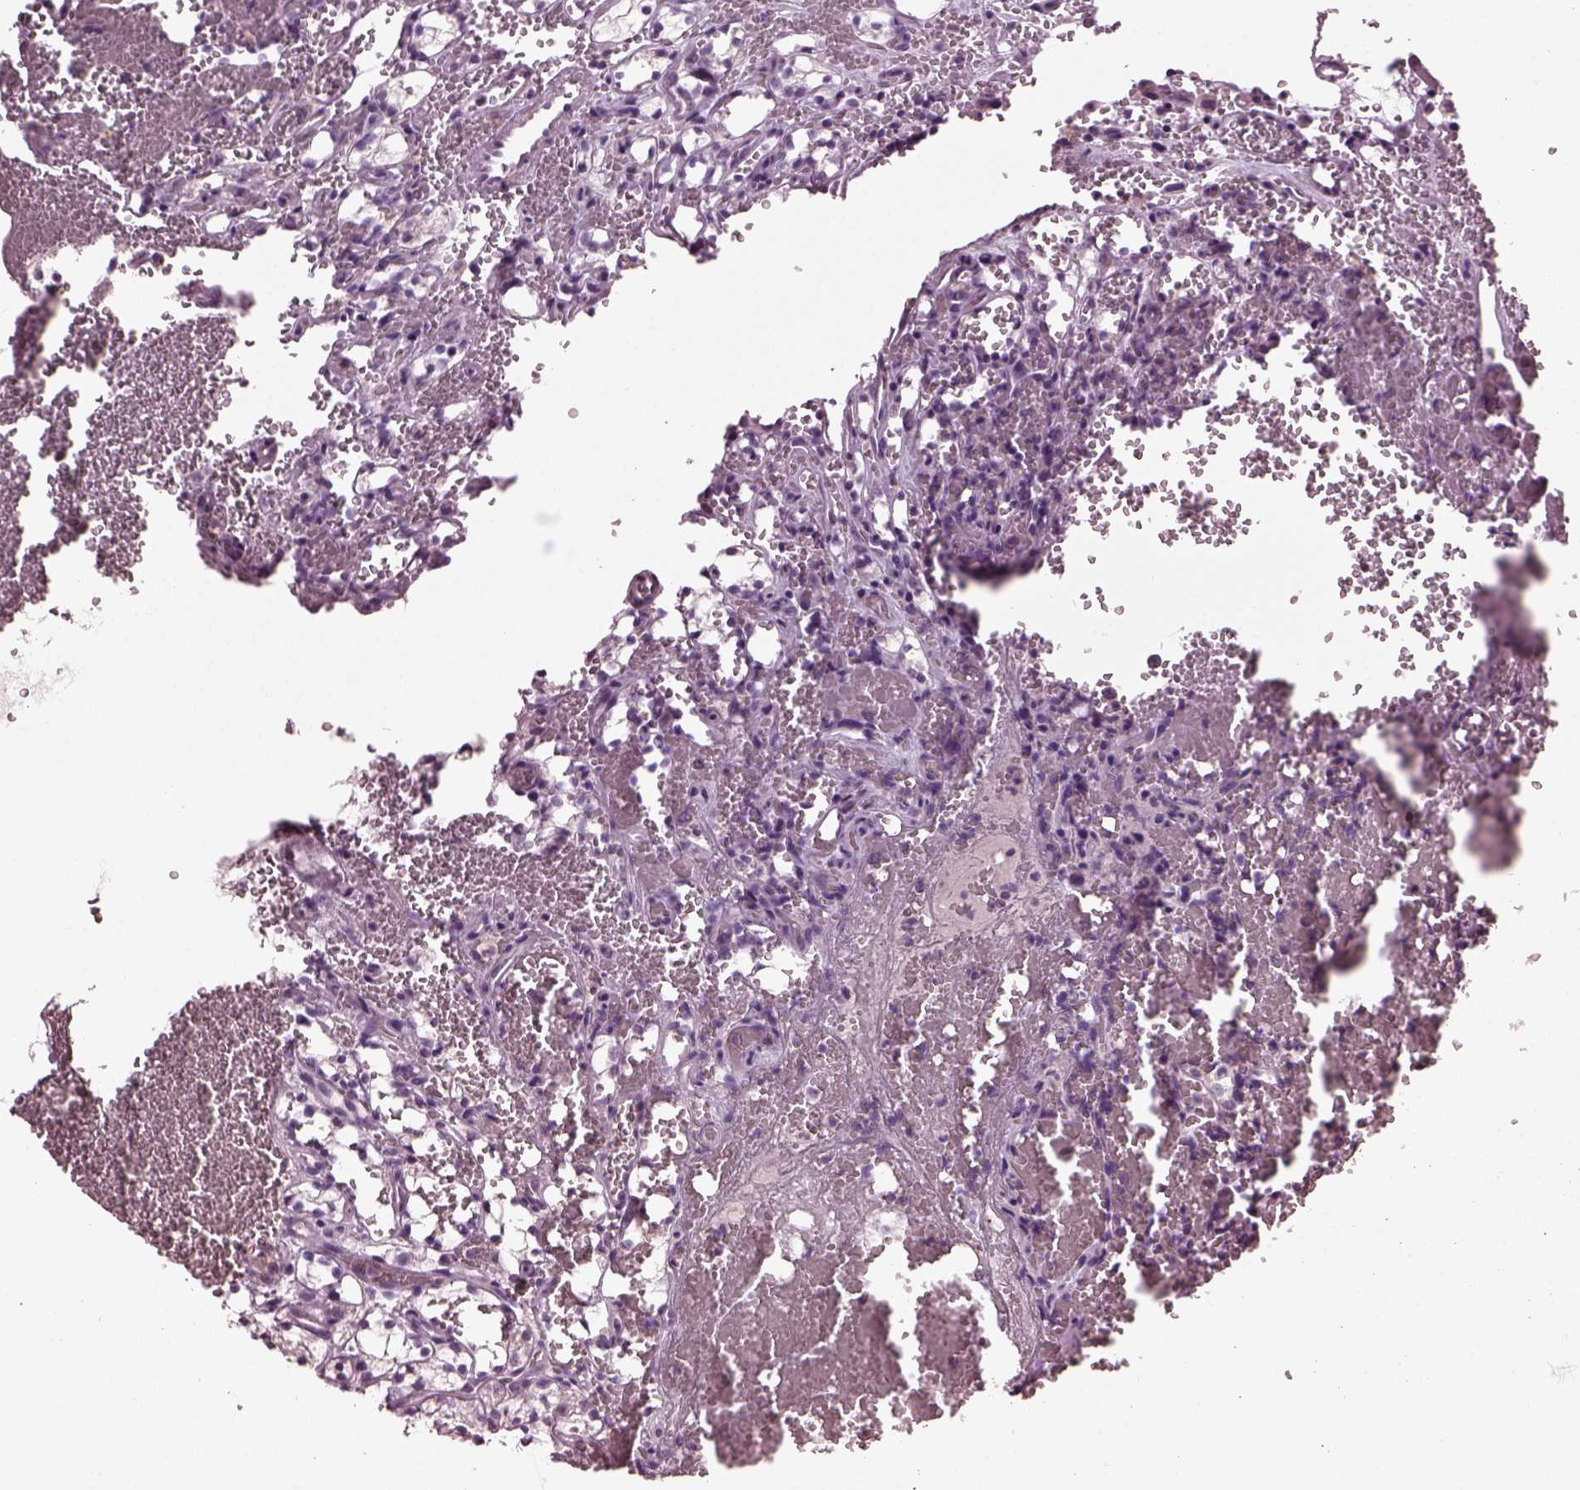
{"staining": {"intensity": "negative", "quantity": "none", "location": "none"}, "tissue": "renal cancer", "cell_type": "Tumor cells", "image_type": "cancer", "snomed": [{"axis": "morphology", "description": "Adenocarcinoma, NOS"}, {"axis": "topography", "description": "Kidney"}], "caption": "An IHC micrograph of adenocarcinoma (renal) is shown. There is no staining in tumor cells of adenocarcinoma (renal).", "gene": "SLC6A17", "patient": {"sex": "female", "age": 69}}